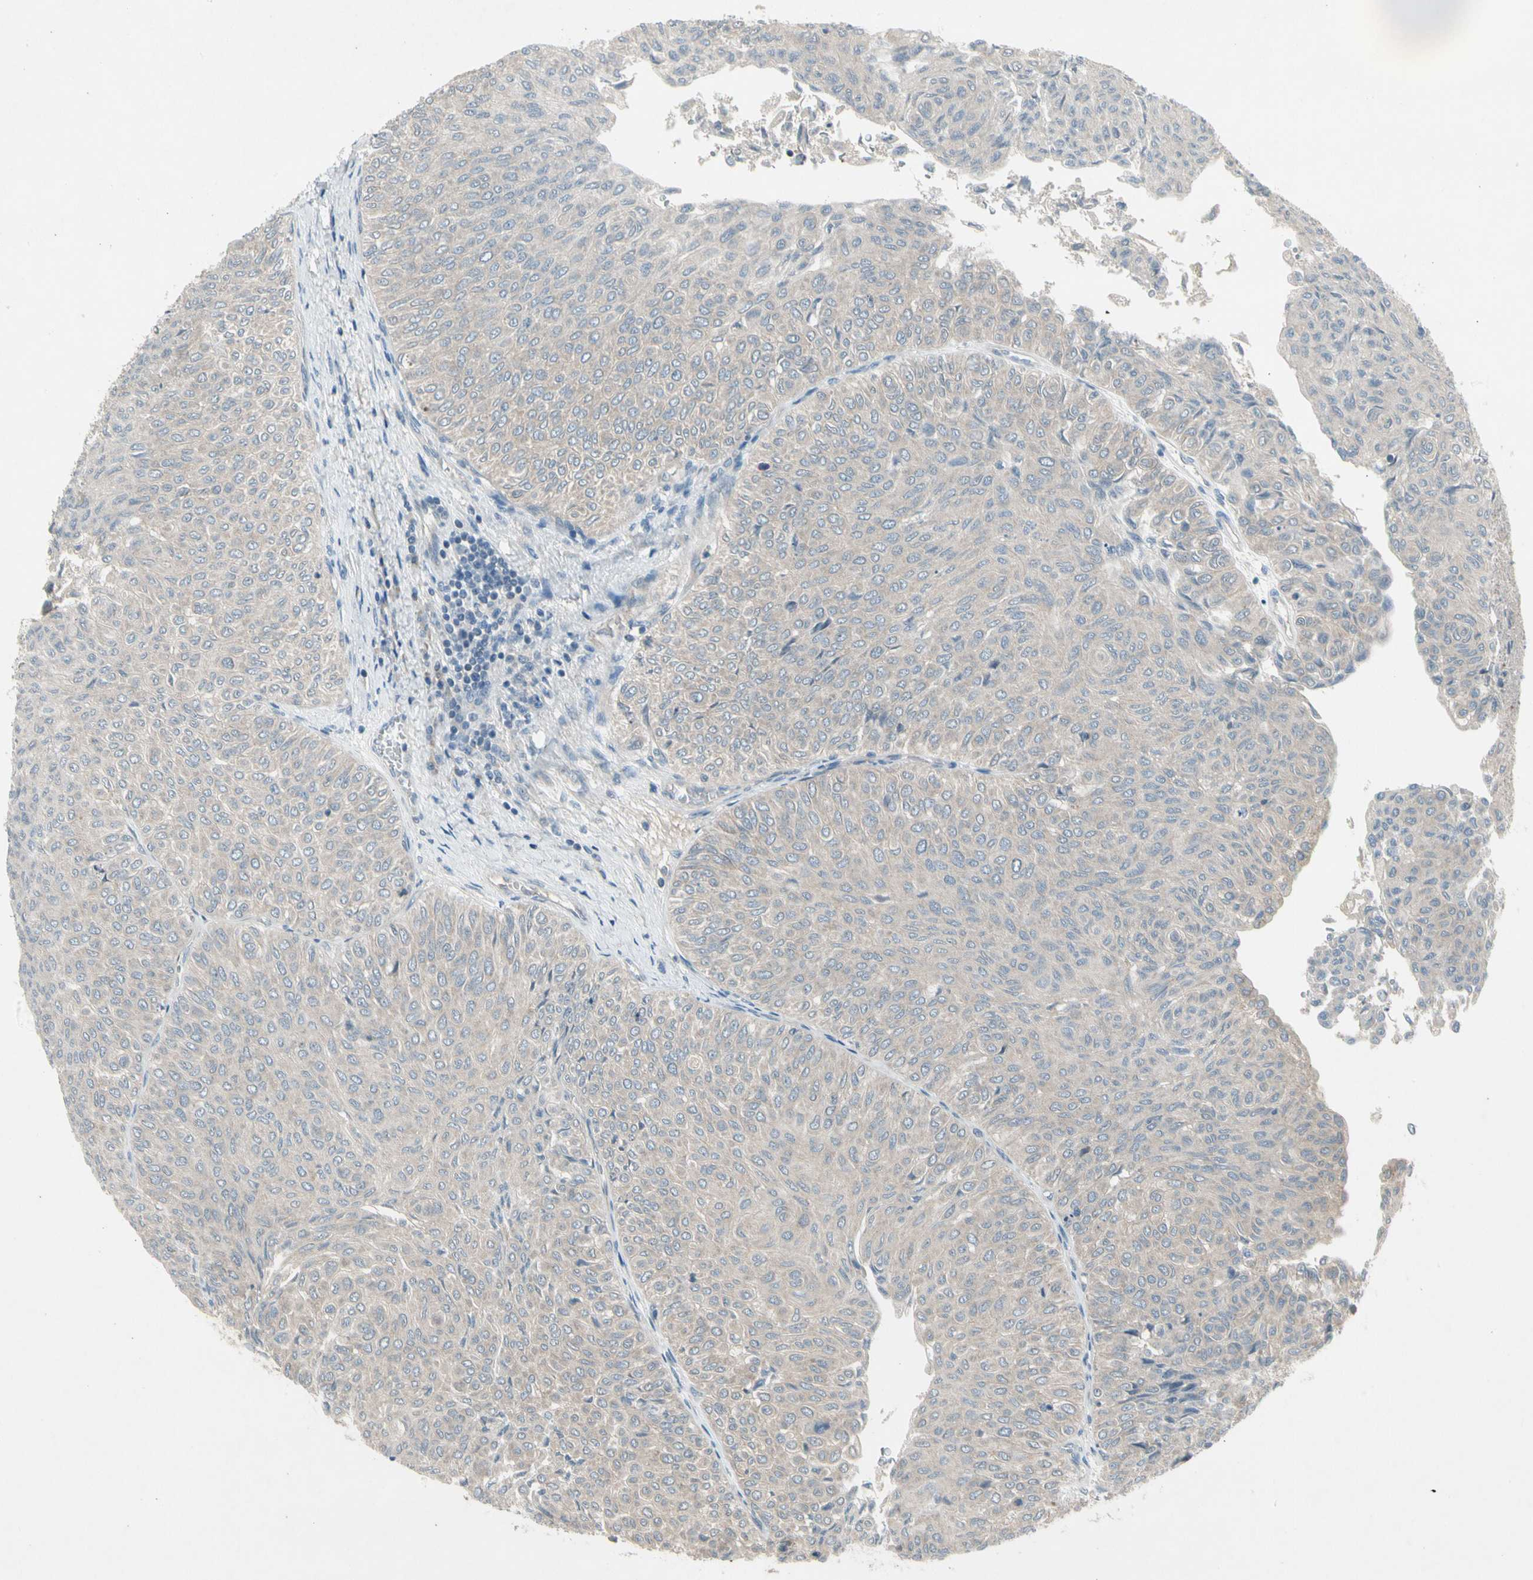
{"staining": {"intensity": "weak", "quantity": "25%-75%", "location": "cytoplasmic/membranous"}, "tissue": "urothelial cancer", "cell_type": "Tumor cells", "image_type": "cancer", "snomed": [{"axis": "morphology", "description": "Urothelial carcinoma, Low grade"}, {"axis": "topography", "description": "Urinary bladder"}], "caption": "IHC histopathology image of human urothelial cancer stained for a protein (brown), which displays low levels of weak cytoplasmic/membranous expression in about 25%-75% of tumor cells.", "gene": "PANK2", "patient": {"sex": "male", "age": 78}}